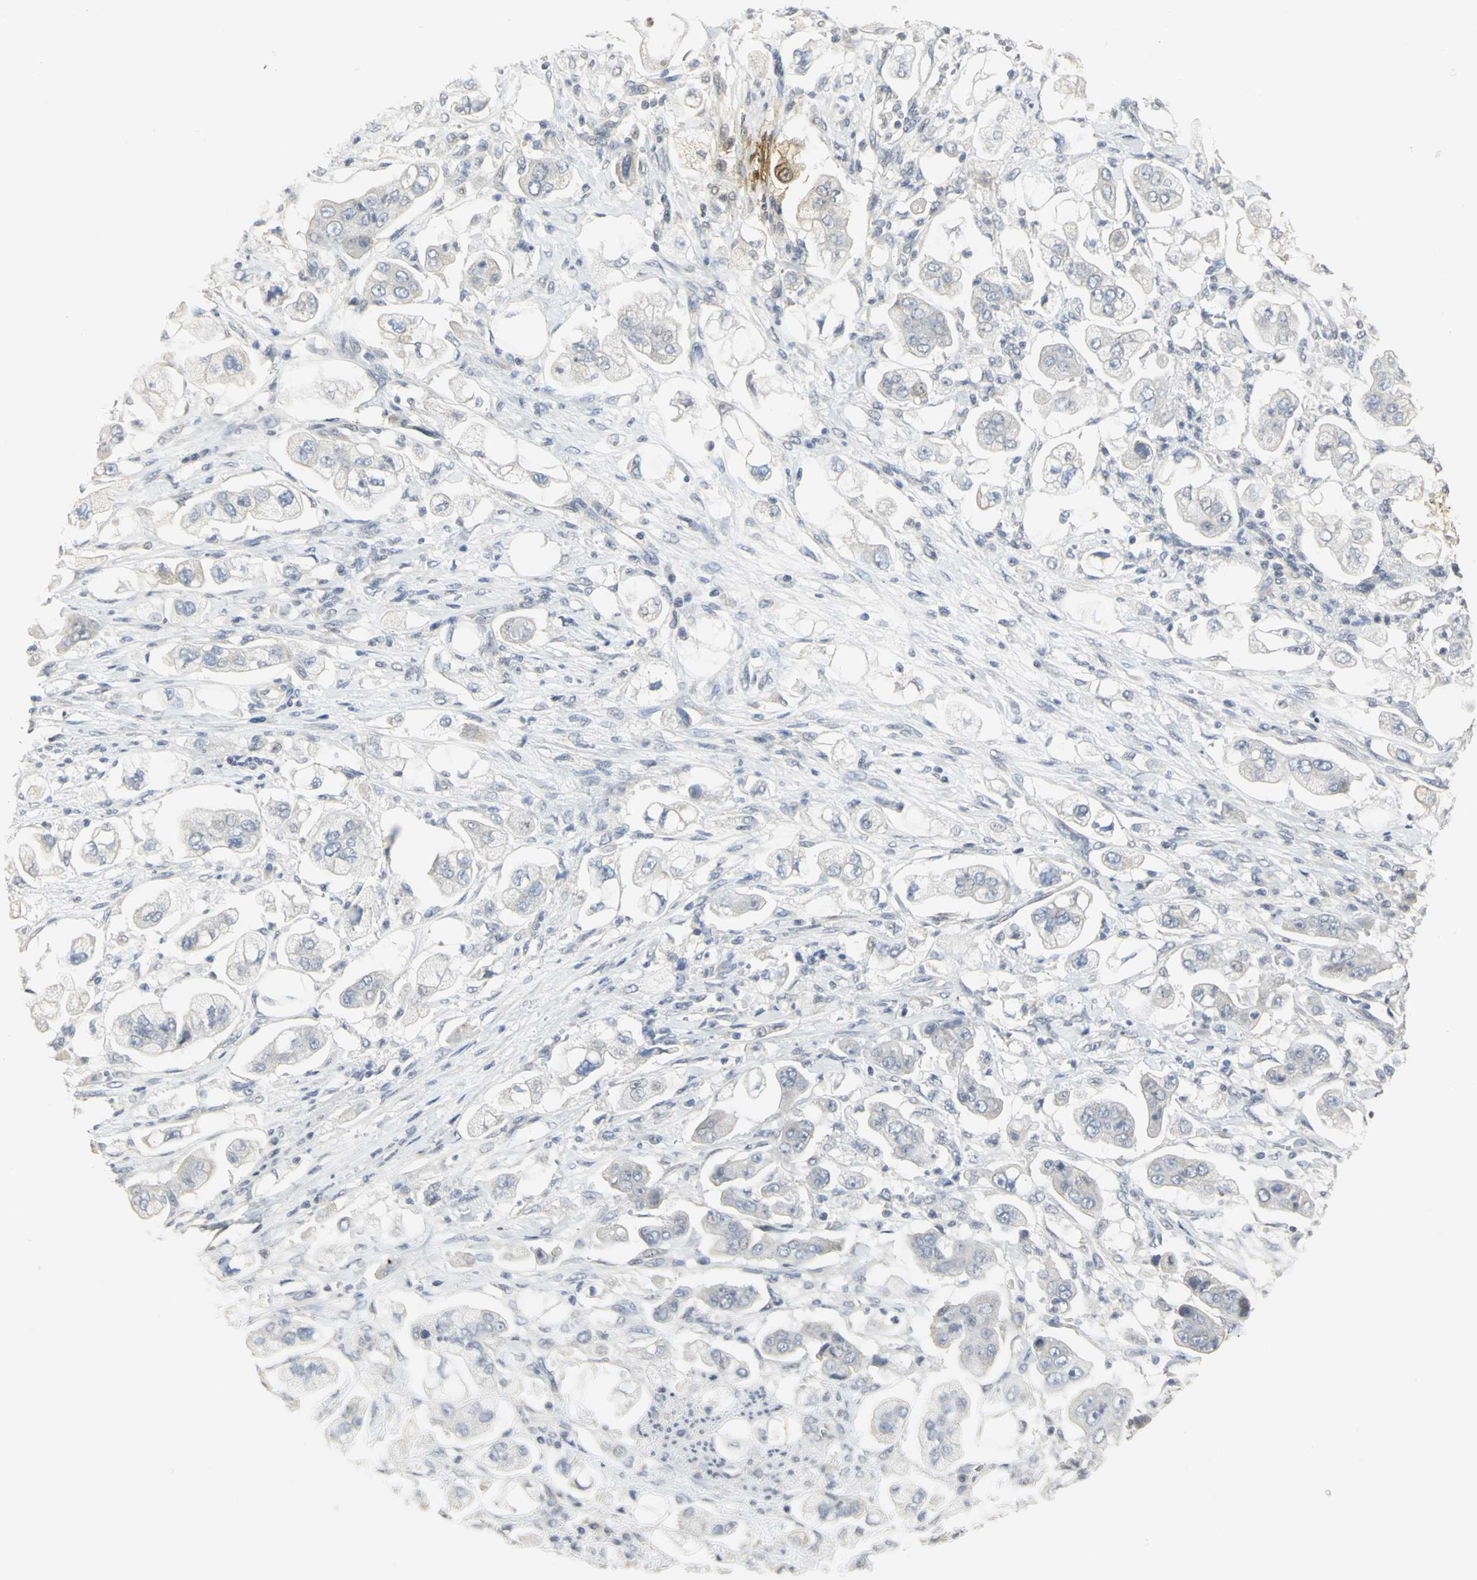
{"staining": {"intensity": "negative", "quantity": "none", "location": "none"}, "tissue": "stomach cancer", "cell_type": "Tumor cells", "image_type": "cancer", "snomed": [{"axis": "morphology", "description": "Adenocarcinoma, NOS"}, {"axis": "topography", "description": "Stomach"}], "caption": "Stomach cancer stained for a protein using immunohistochemistry (IHC) exhibits no staining tumor cells.", "gene": "DNAJB6", "patient": {"sex": "male", "age": 62}}